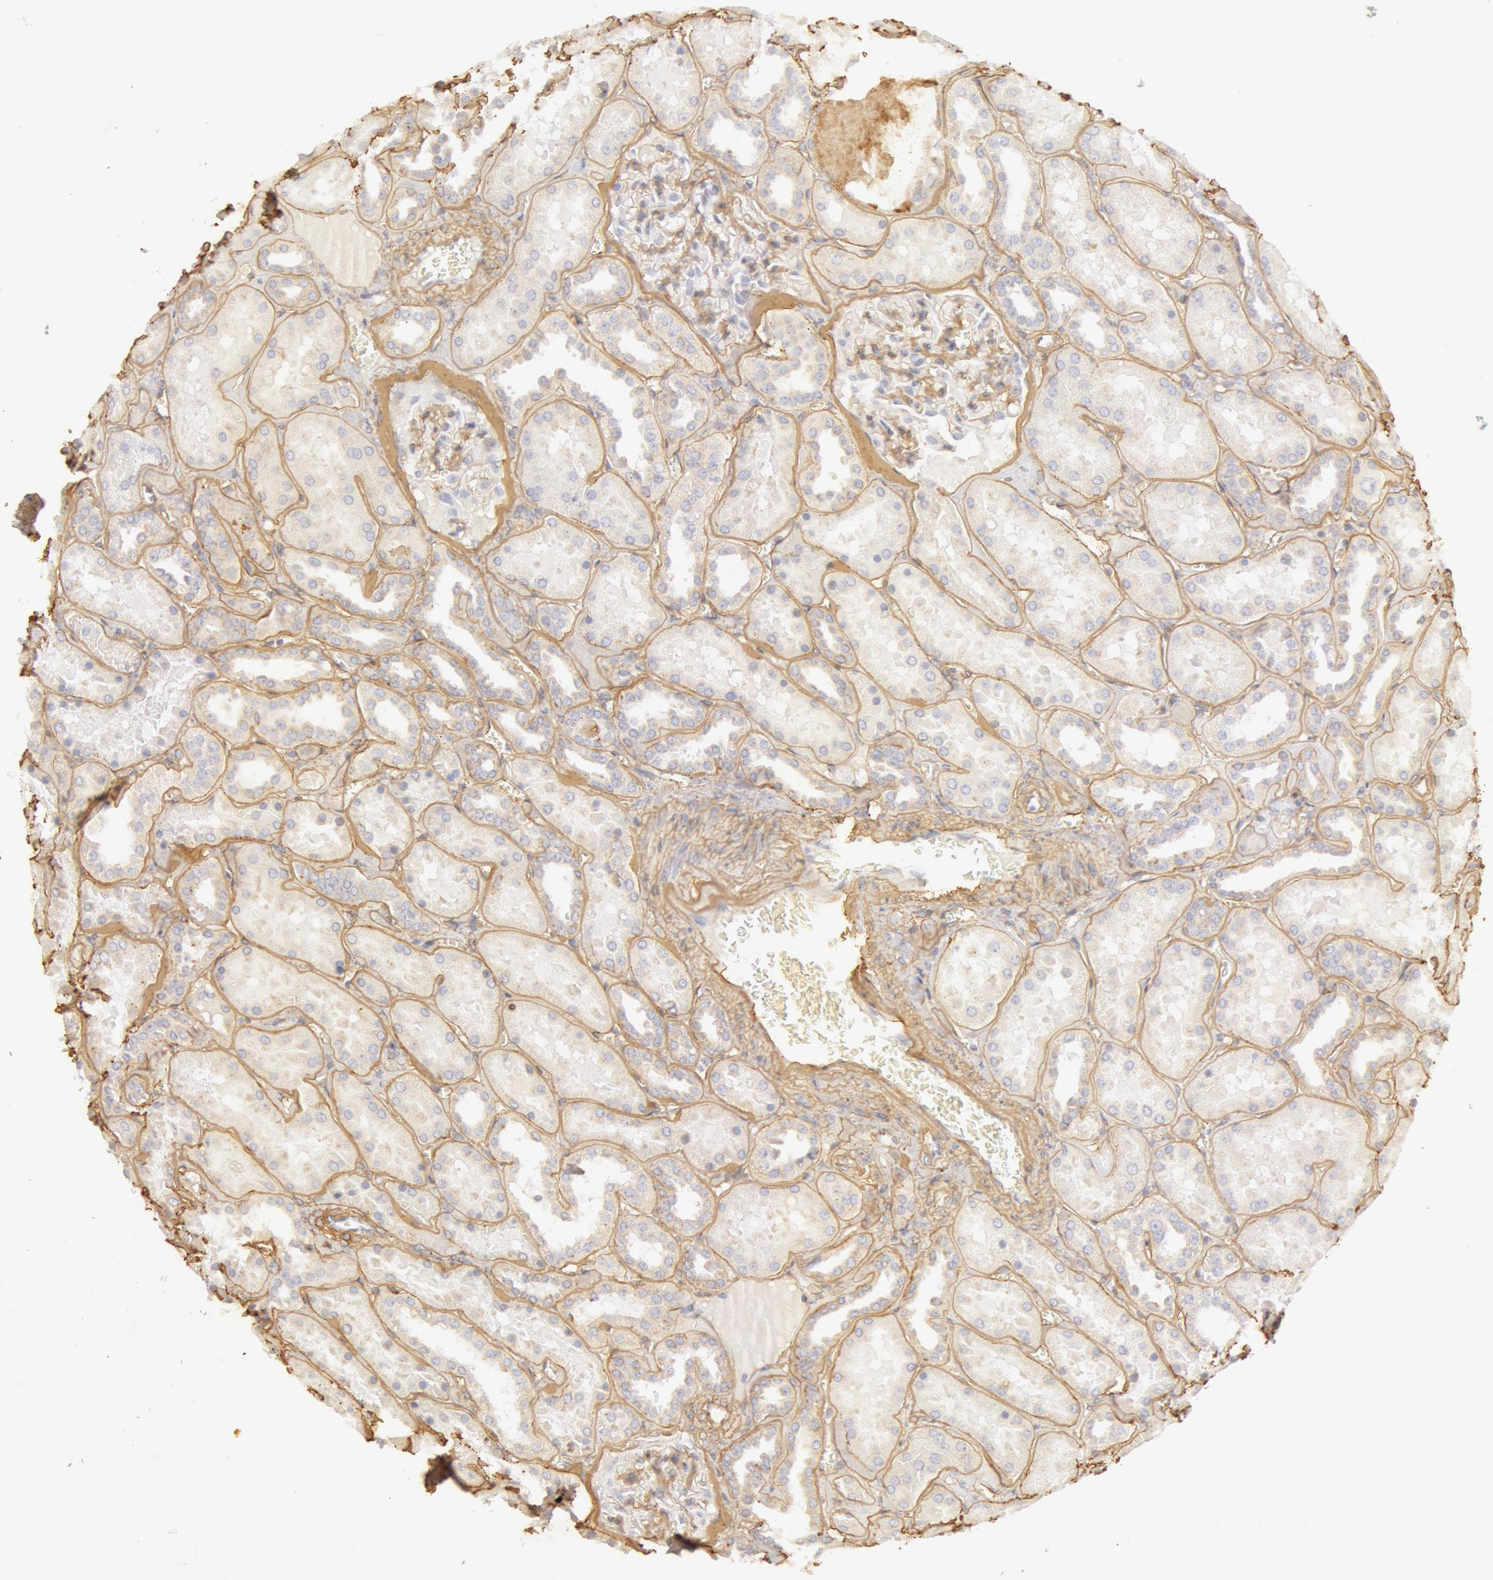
{"staining": {"intensity": "moderate", "quantity": "25%-75%", "location": "cytoplasmic/membranous"}, "tissue": "kidney", "cell_type": "Cells in glomeruli", "image_type": "normal", "snomed": [{"axis": "morphology", "description": "Normal tissue, NOS"}, {"axis": "topography", "description": "Kidney"}], "caption": "DAB immunohistochemical staining of unremarkable human kidney displays moderate cytoplasmic/membranous protein staining in approximately 25%-75% of cells in glomeruli.", "gene": "COL4A1", "patient": {"sex": "female", "age": 52}}